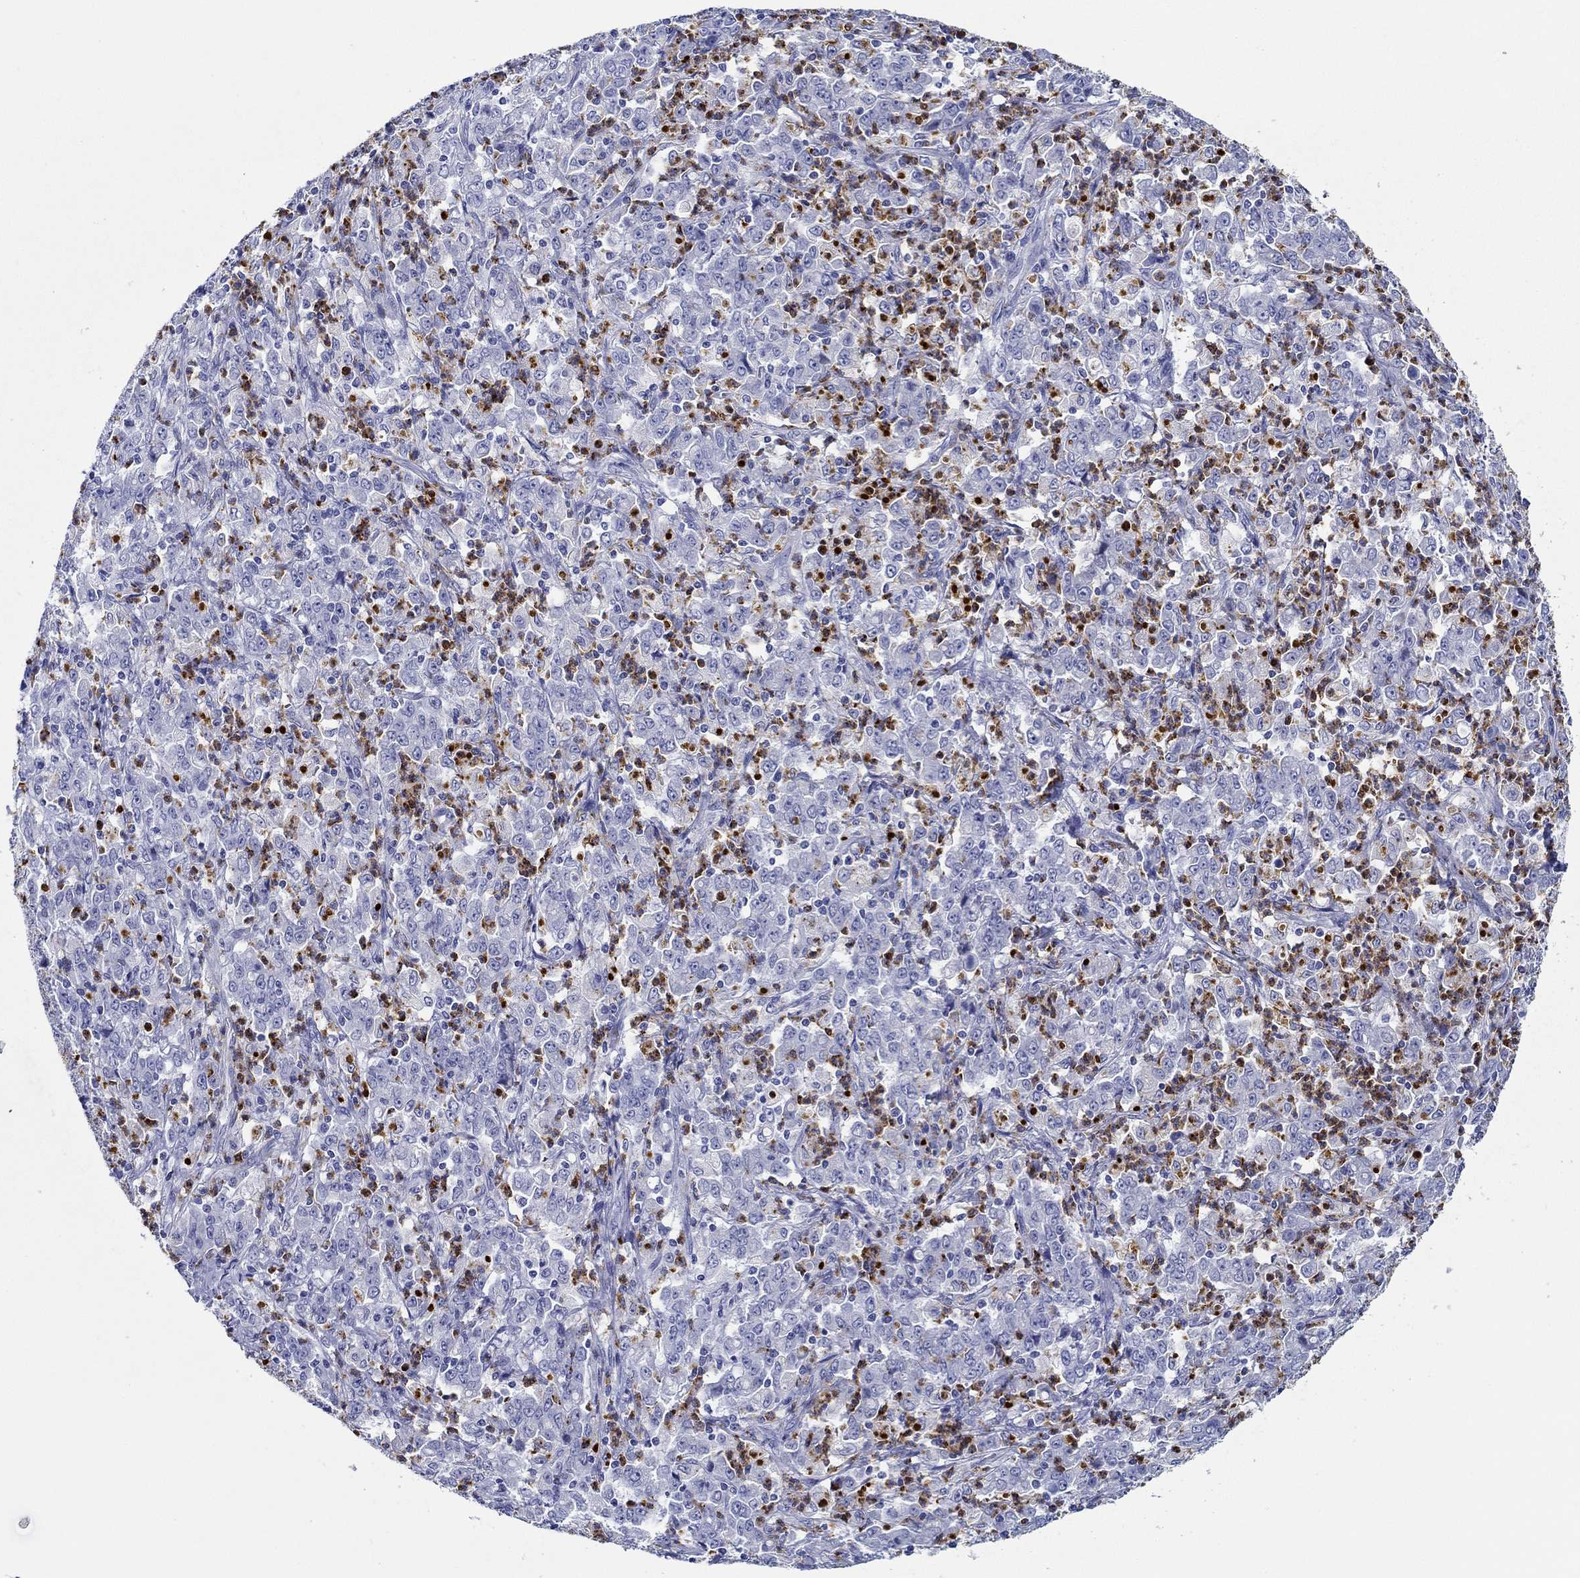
{"staining": {"intensity": "negative", "quantity": "none", "location": "none"}, "tissue": "stomach cancer", "cell_type": "Tumor cells", "image_type": "cancer", "snomed": [{"axis": "morphology", "description": "Adenocarcinoma, NOS"}, {"axis": "topography", "description": "Stomach, lower"}], "caption": "Tumor cells show no significant protein expression in stomach adenocarcinoma.", "gene": "EPX", "patient": {"sex": "female", "age": 71}}